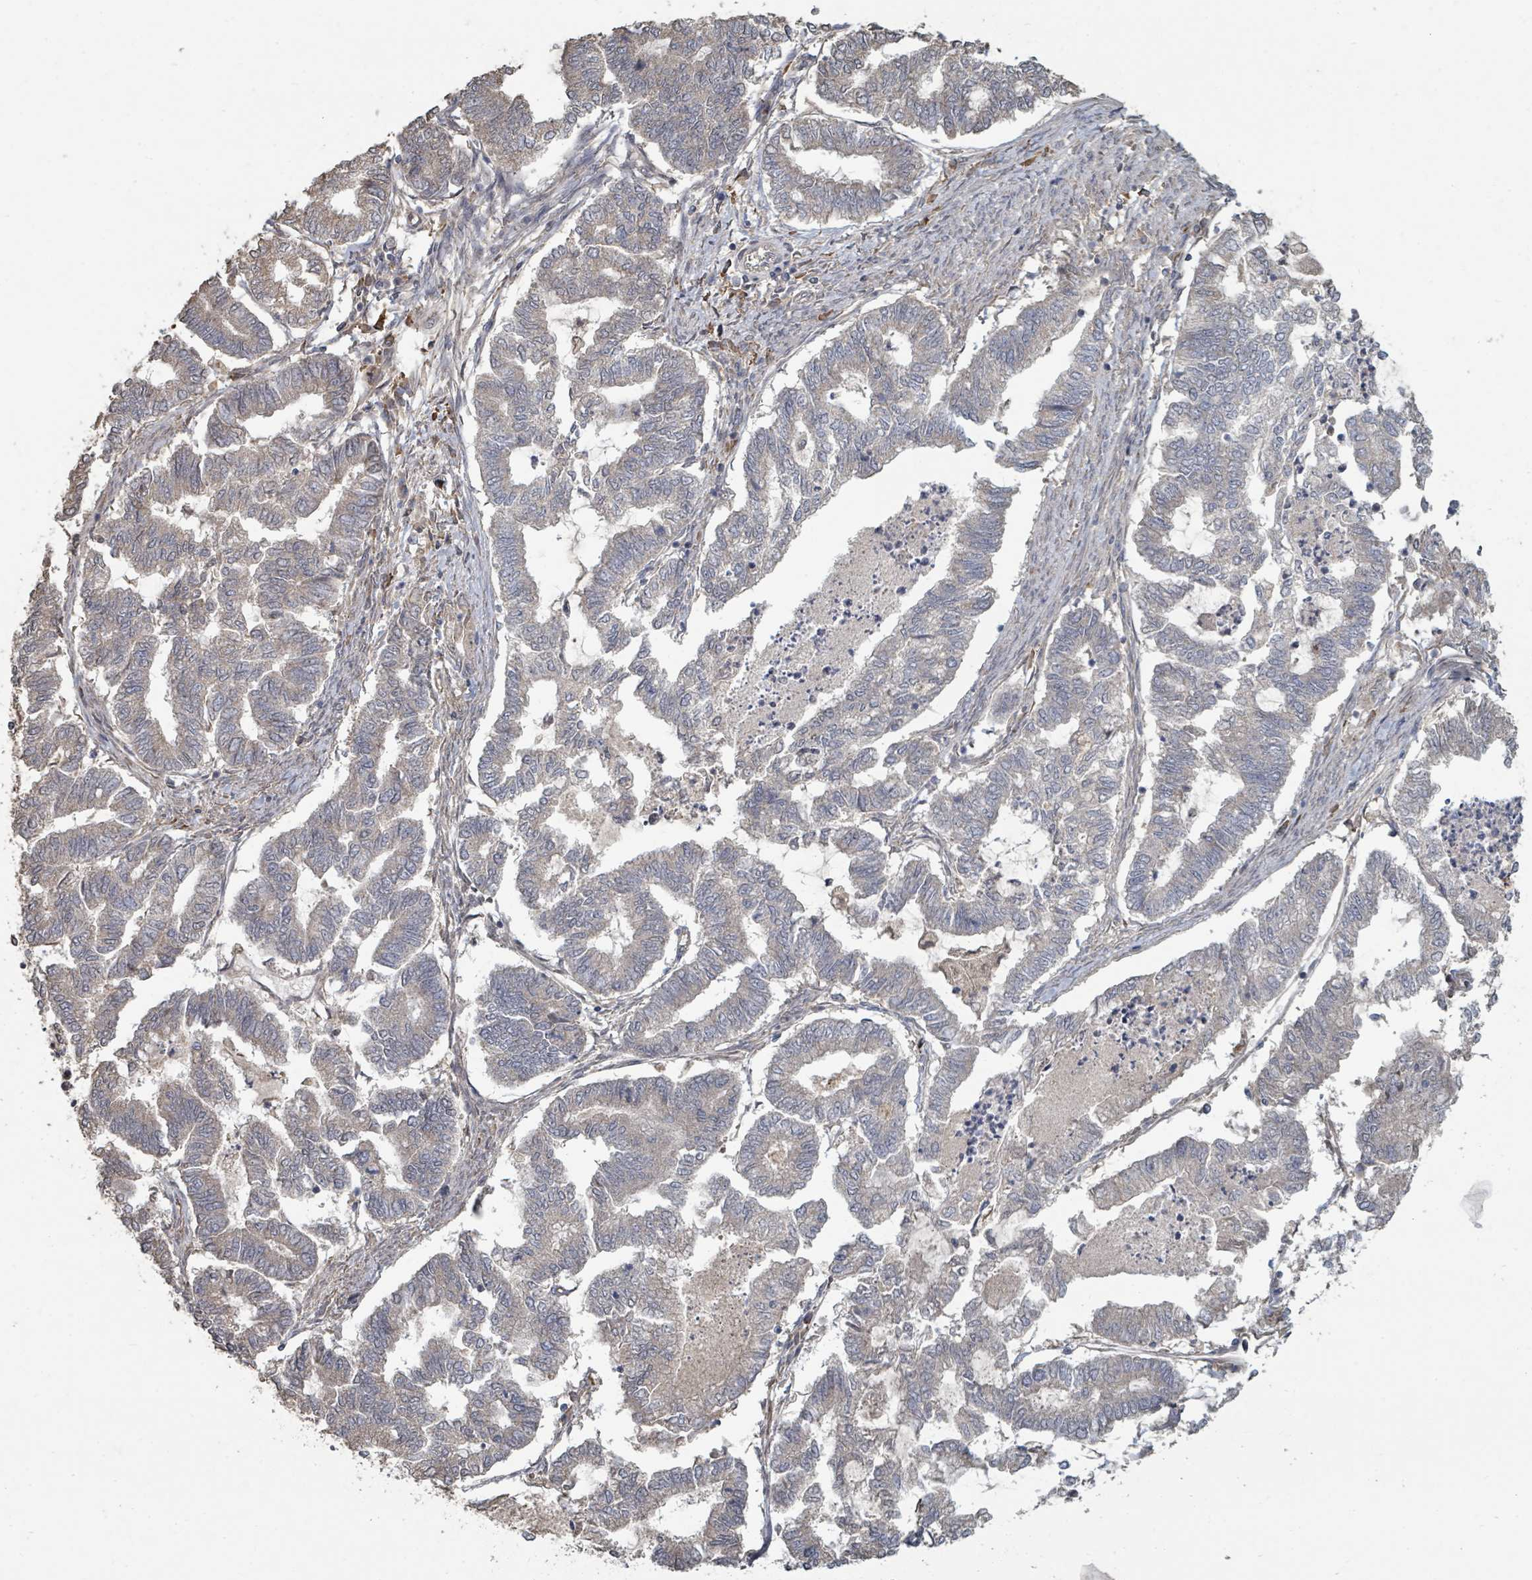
{"staining": {"intensity": "weak", "quantity": "25%-75%", "location": "cytoplasmic/membranous"}, "tissue": "endometrial cancer", "cell_type": "Tumor cells", "image_type": "cancer", "snomed": [{"axis": "morphology", "description": "Adenocarcinoma, NOS"}, {"axis": "topography", "description": "Endometrium"}], "caption": "Tumor cells display low levels of weak cytoplasmic/membranous expression in about 25%-75% of cells in endometrial cancer (adenocarcinoma). (DAB = brown stain, brightfield microscopy at high magnification).", "gene": "WDFY1", "patient": {"sex": "female", "age": 79}}